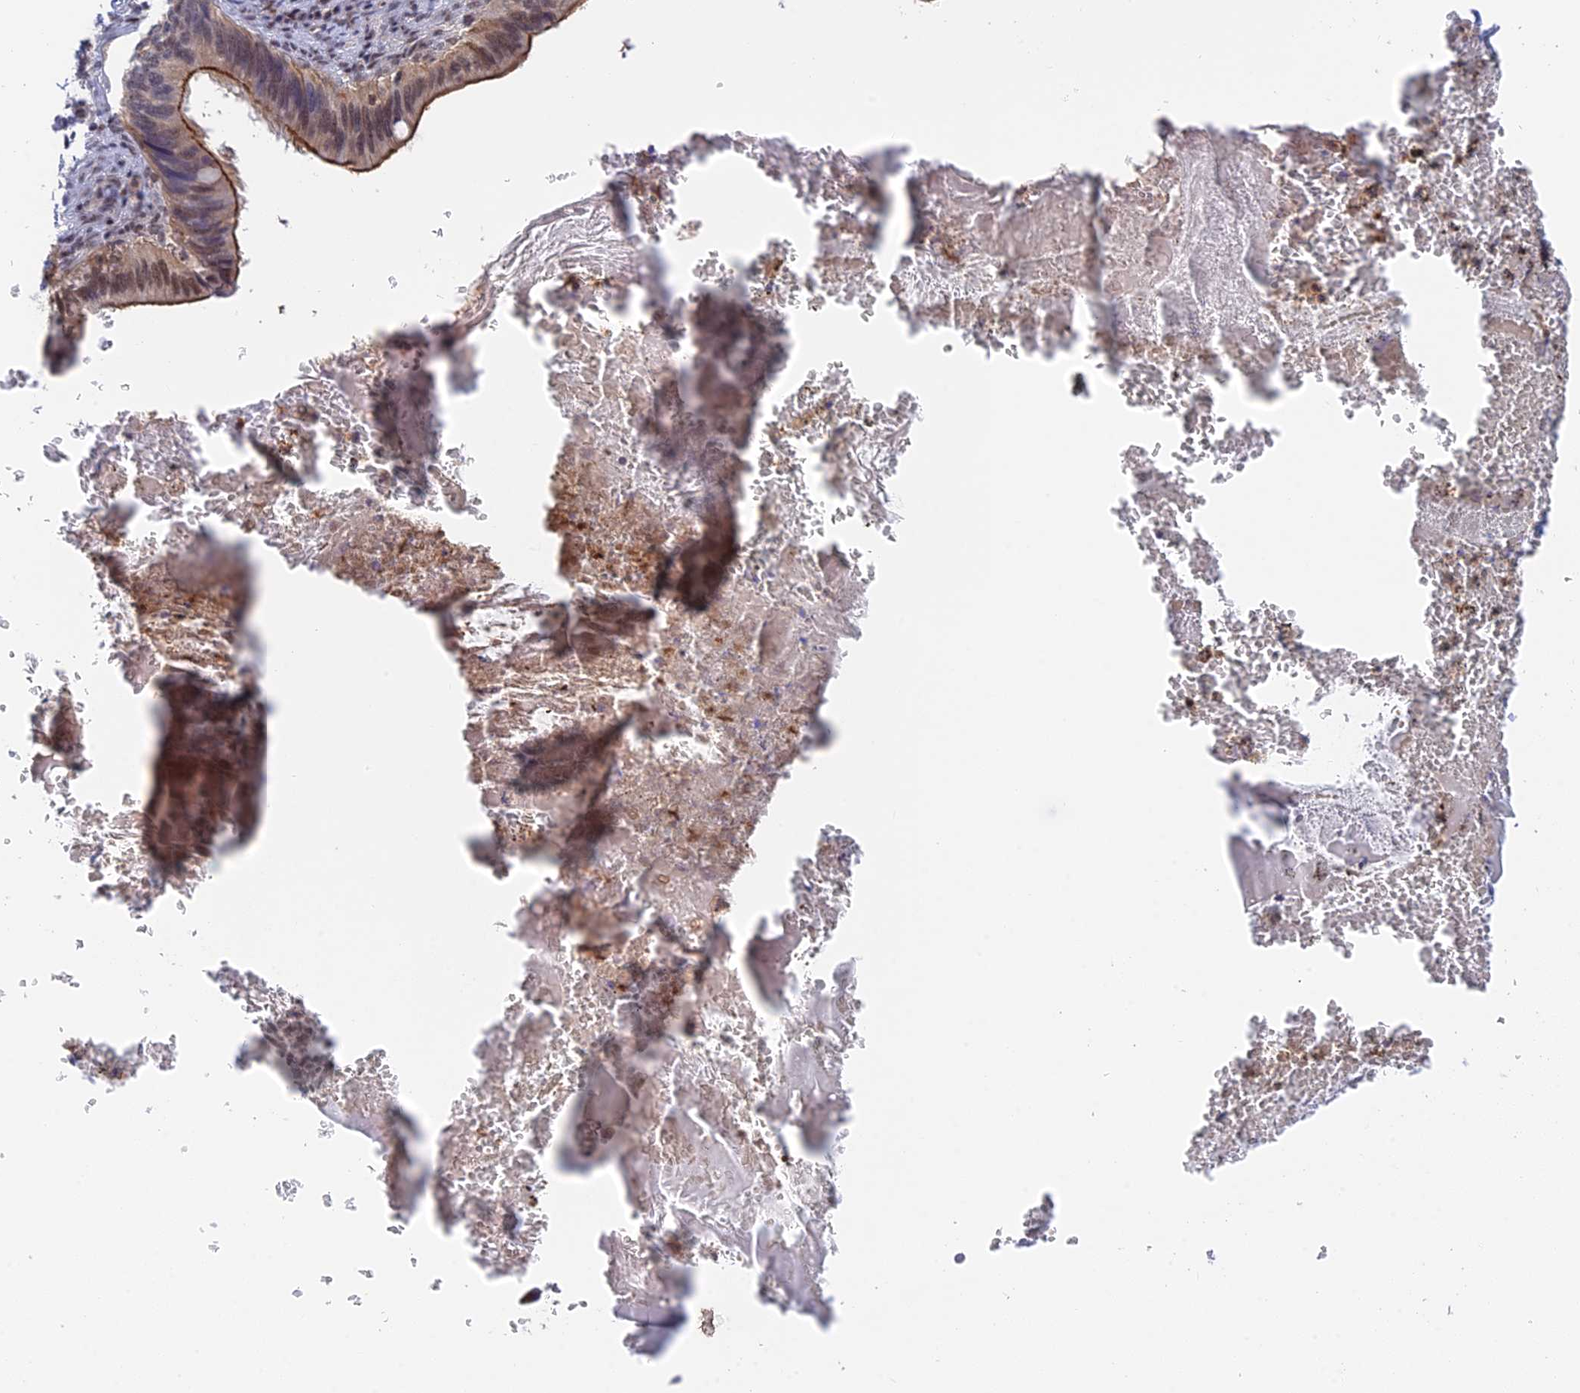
{"staining": {"intensity": "strong", "quantity": "25%-75%", "location": "cytoplasmic/membranous,nuclear"}, "tissue": "cervical cancer", "cell_type": "Tumor cells", "image_type": "cancer", "snomed": [{"axis": "morphology", "description": "Adenocarcinoma, NOS"}, {"axis": "topography", "description": "Cervix"}], "caption": "About 25%-75% of tumor cells in cervical cancer reveal strong cytoplasmic/membranous and nuclear protein staining as visualized by brown immunohistochemical staining.", "gene": "TCEA1", "patient": {"sex": "female", "age": 42}}